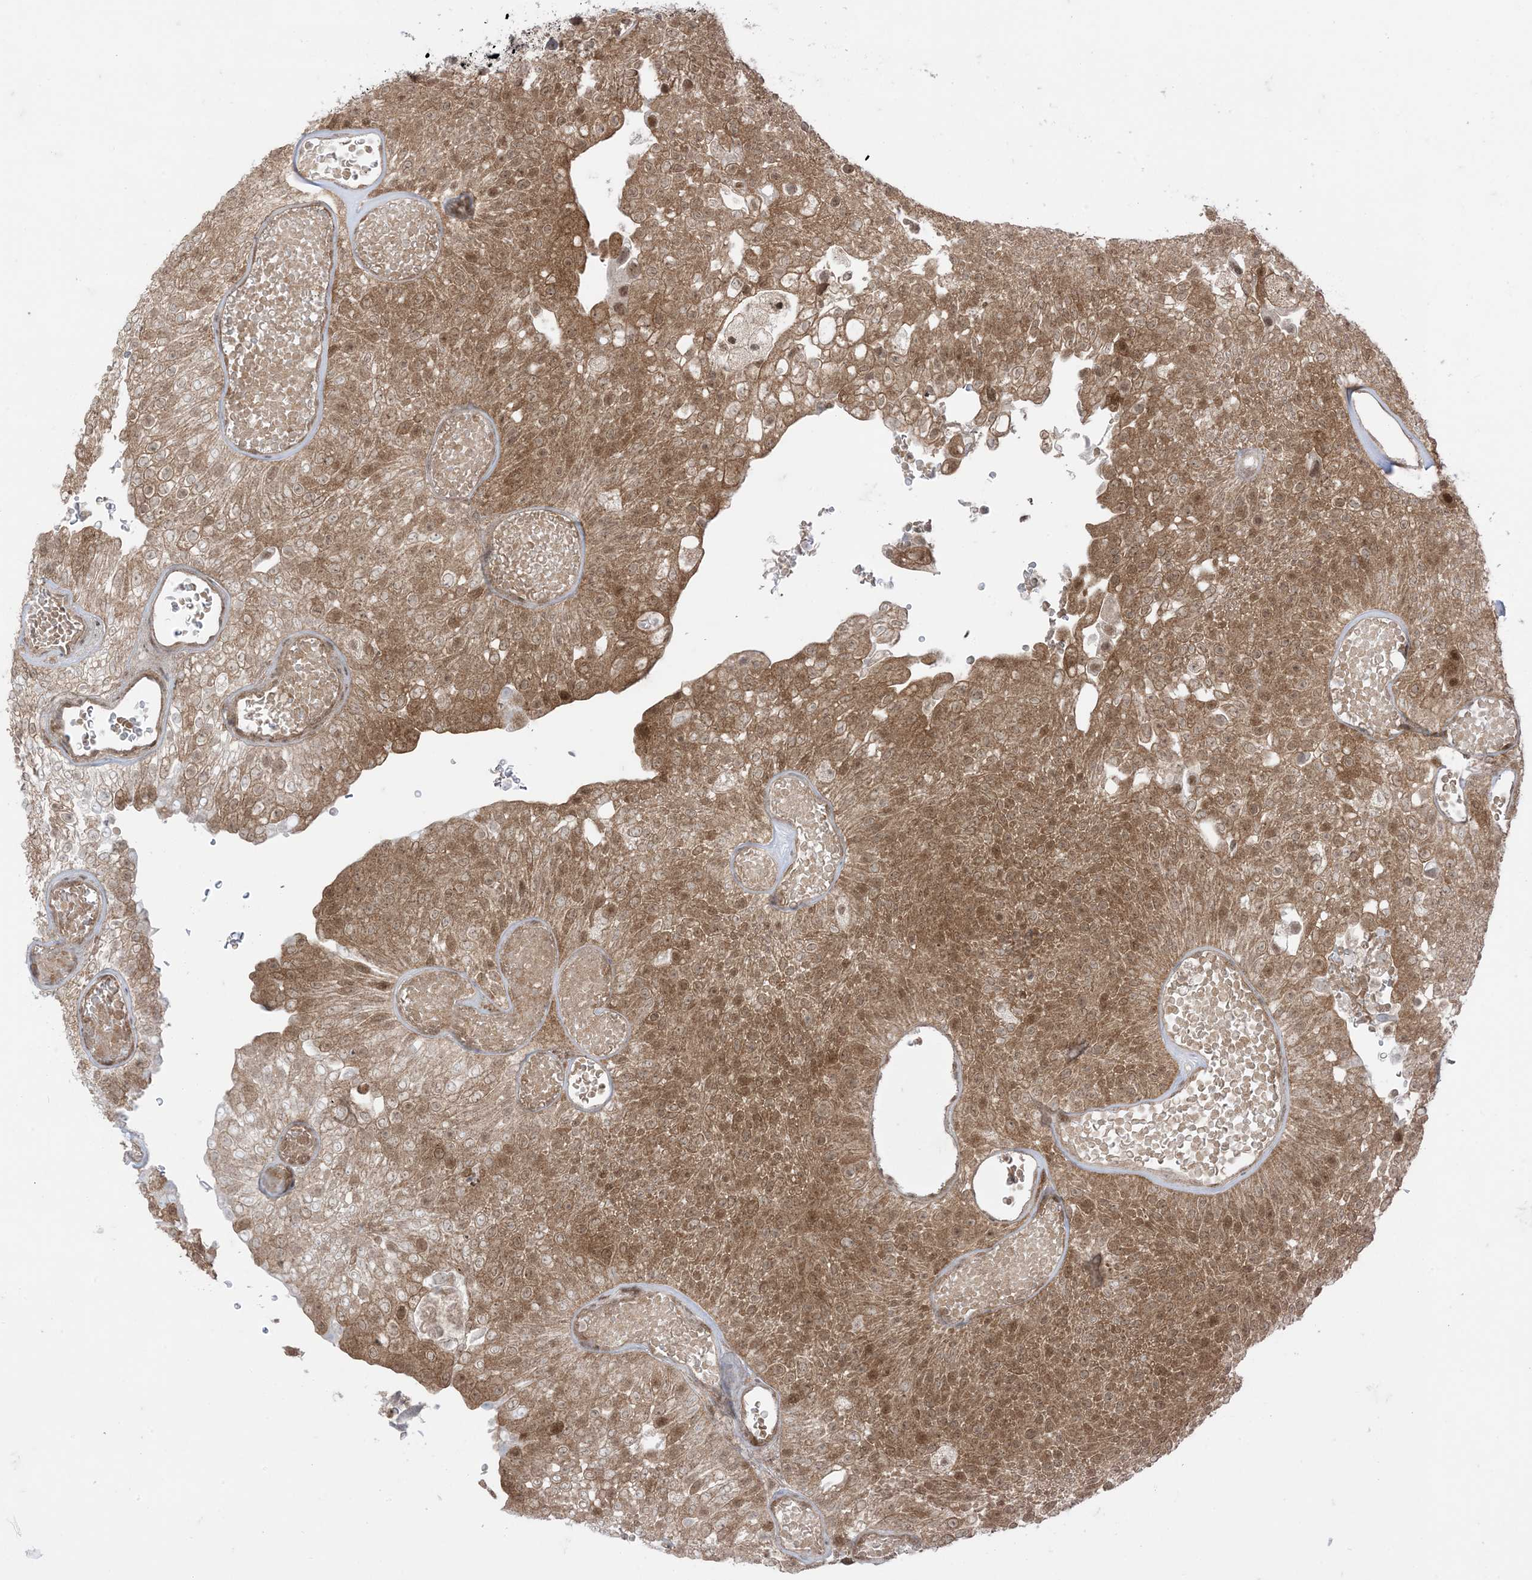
{"staining": {"intensity": "moderate", "quantity": "25%-75%", "location": "cytoplasmic/membranous,nuclear"}, "tissue": "urothelial cancer", "cell_type": "Tumor cells", "image_type": "cancer", "snomed": [{"axis": "morphology", "description": "Urothelial carcinoma, Low grade"}, {"axis": "topography", "description": "Urinary bladder"}], "caption": "Tumor cells exhibit medium levels of moderate cytoplasmic/membranous and nuclear staining in about 25%-75% of cells in low-grade urothelial carcinoma.", "gene": "PTPA", "patient": {"sex": "male", "age": 78}}